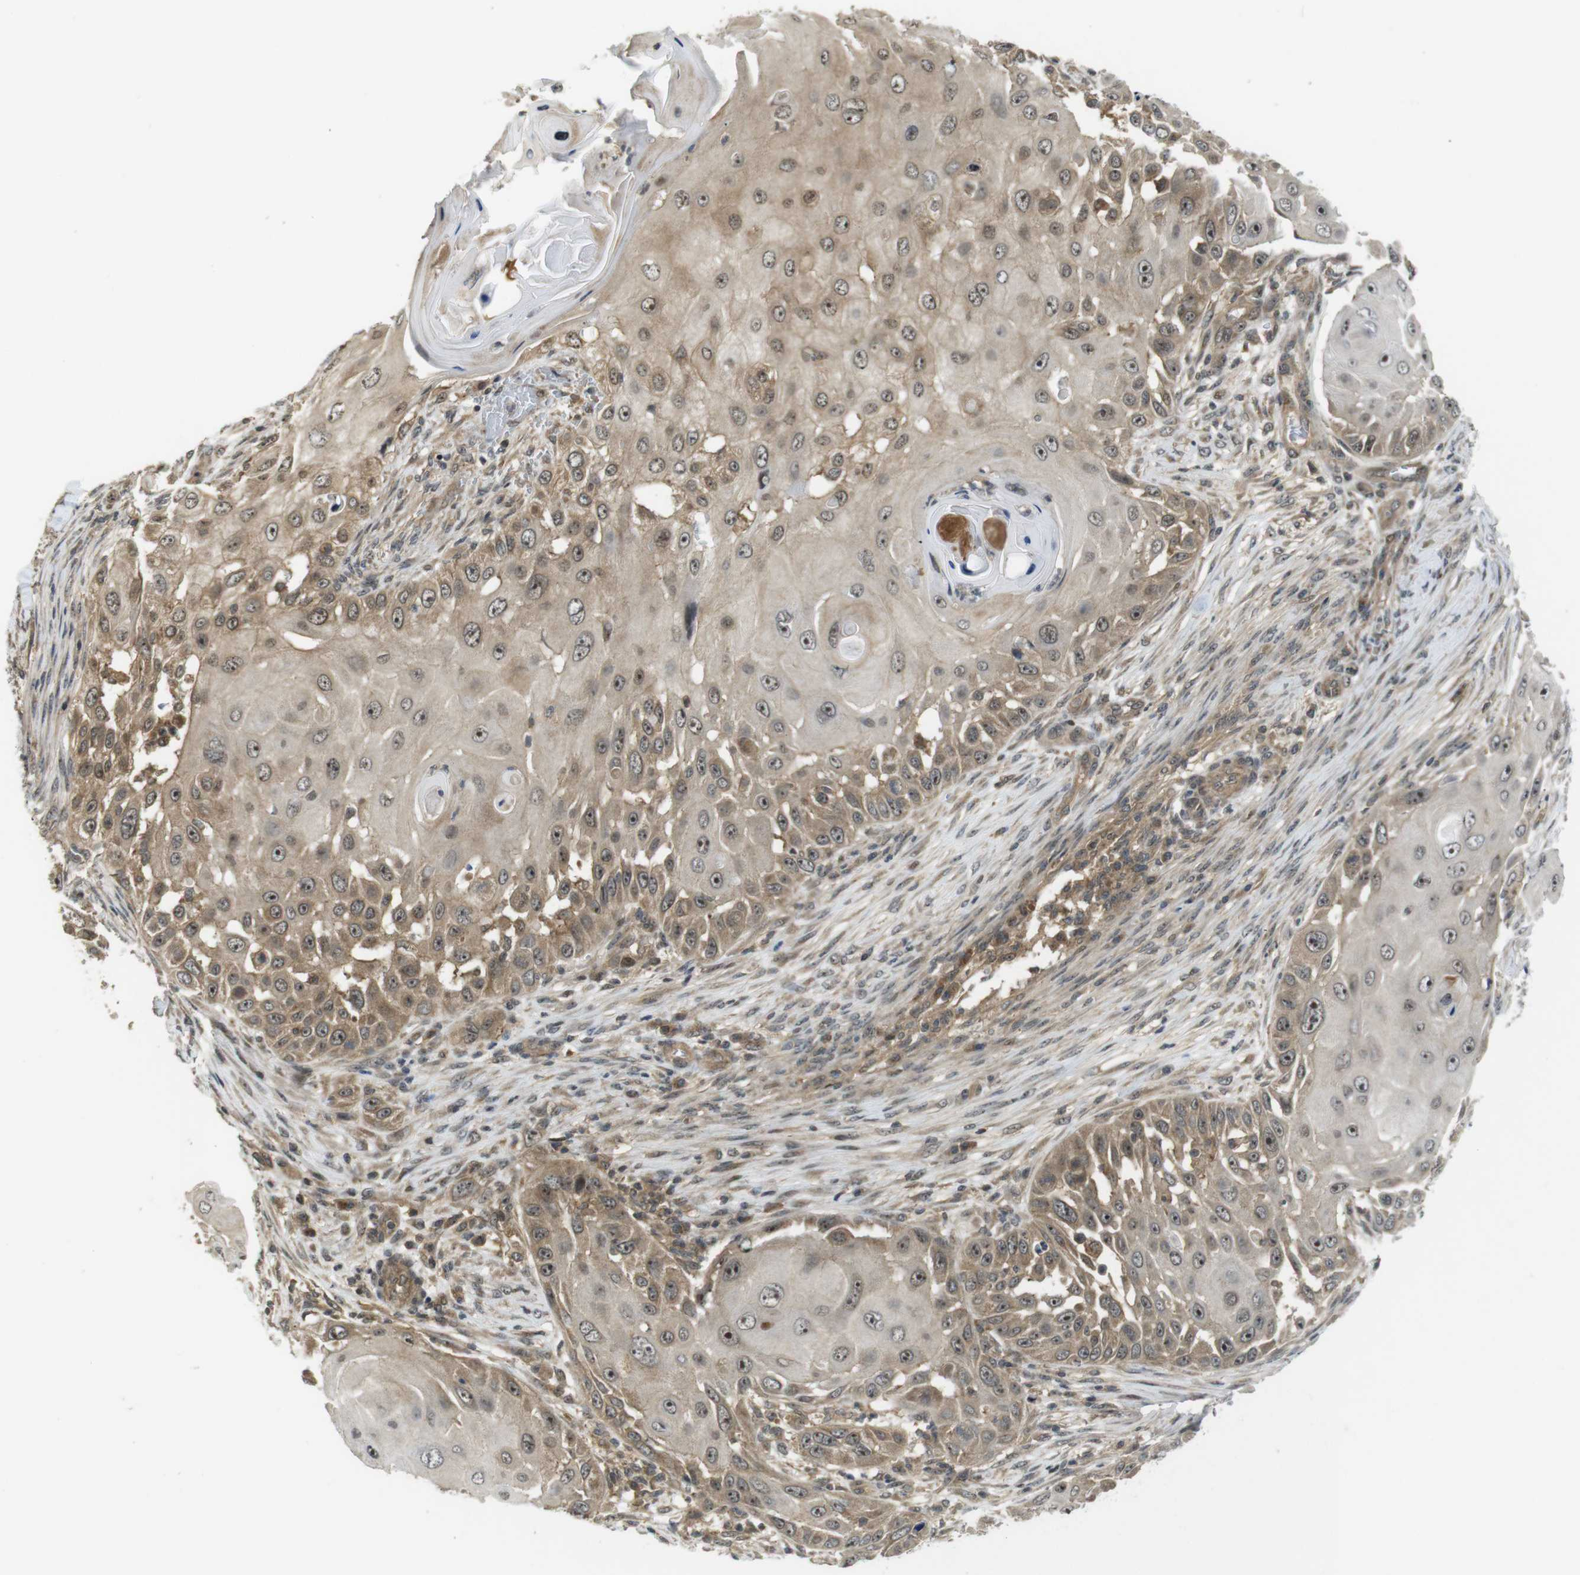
{"staining": {"intensity": "moderate", "quantity": "25%-75%", "location": "cytoplasmic/membranous,nuclear"}, "tissue": "skin cancer", "cell_type": "Tumor cells", "image_type": "cancer", "snomed": [{"axis": "morphology", "description": "Squamous cell carcinoma, NOS"}, {"axis": "topography", "description": "Skin"}], "caption": "IHC micrograph of skin cancer stained for a protein (brown), which displays medium levels of moderate cytoplasmic/membranous and nuclear positivity in about 25%-75% of tumor cells.", "gene": "CC2D1A", "patient": {"sex": "female", "age": 44}}